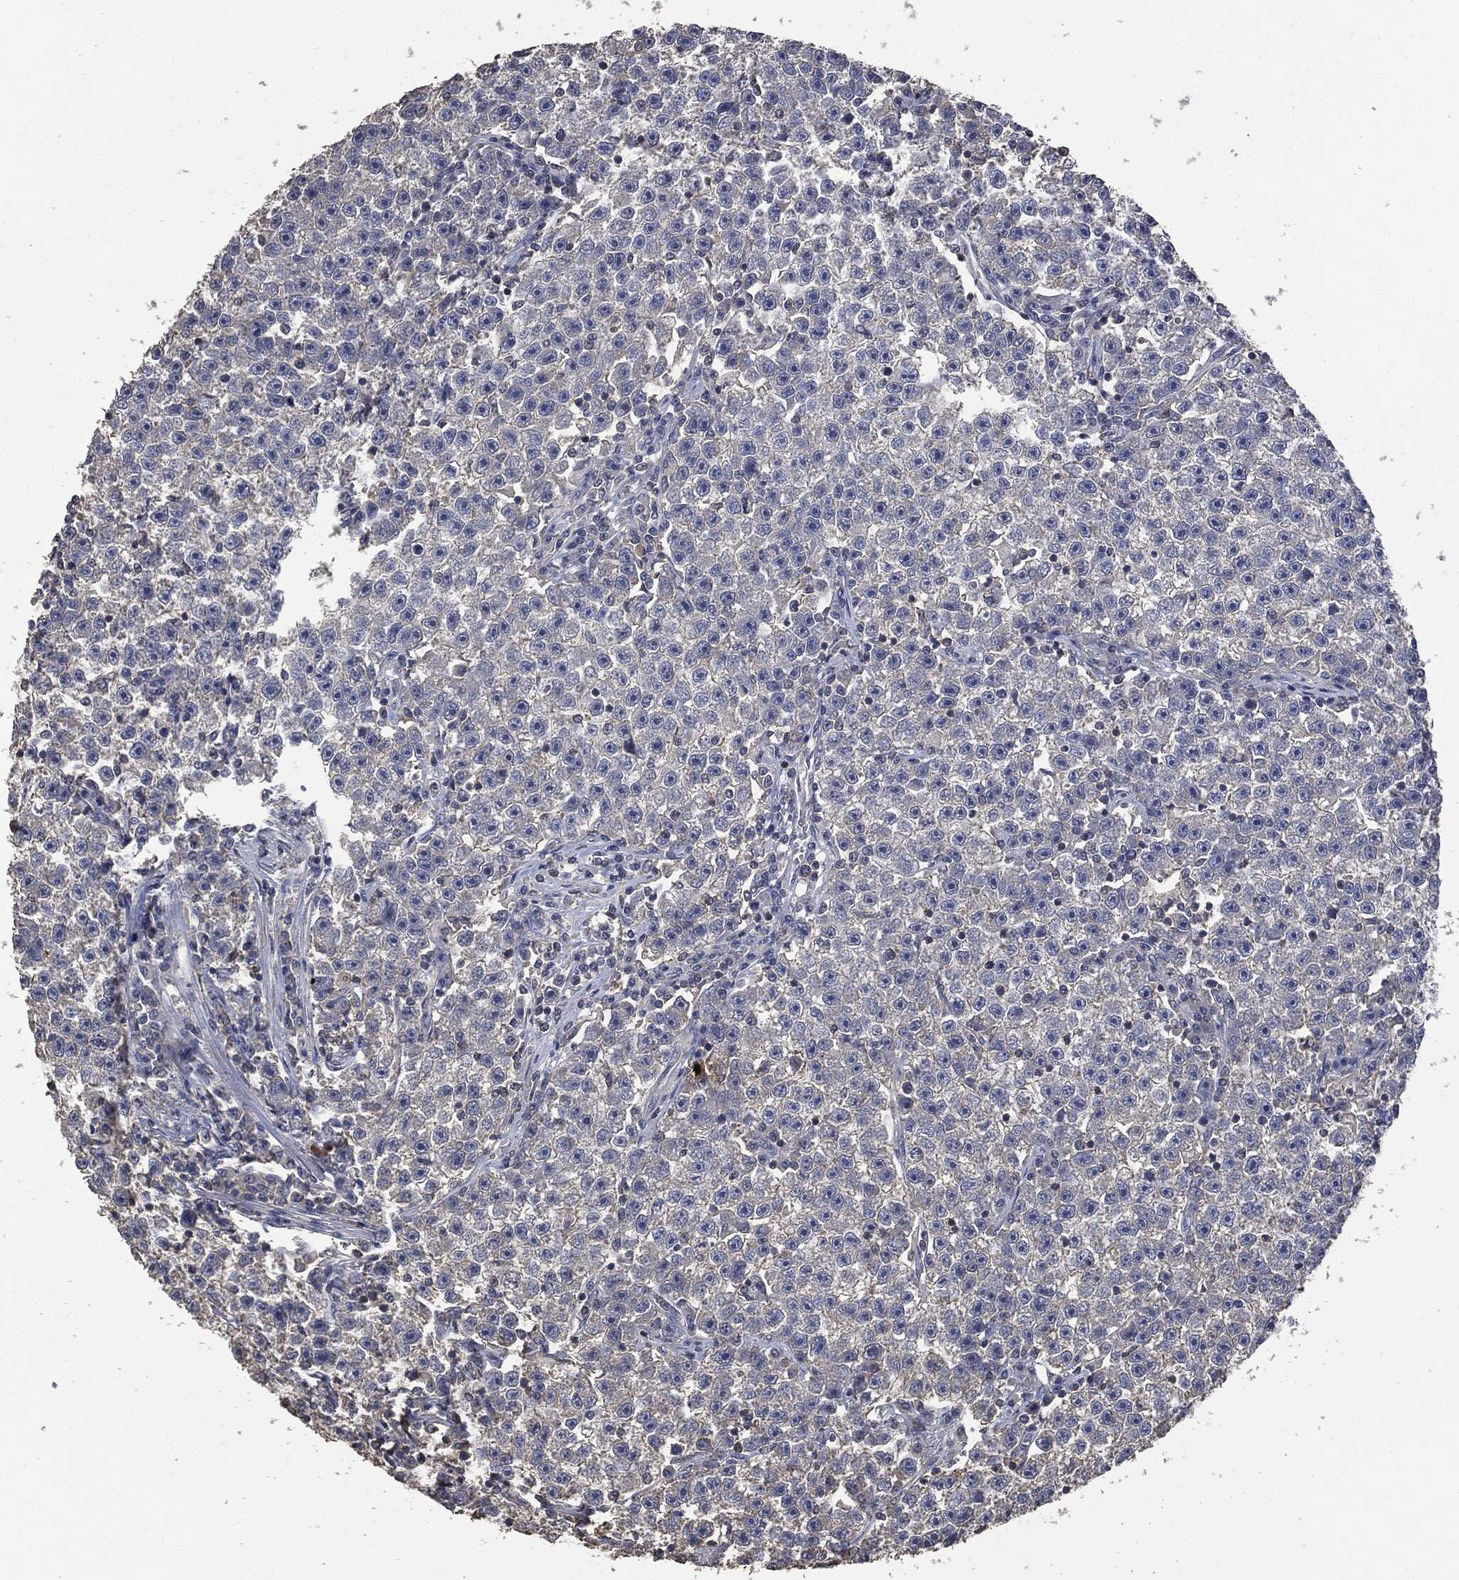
{"staining": {"intensity": "negative", "quantity": "none", "location": "none"}, "tissue": "testis cancer", "cell_type": "Tumor cells", "image_type": "cancer", "snomed": [{"axis": "morphology", "description": "Seminoma, NOS"}, {"axis": "topography", "description": "Testis"}], "caption": "This photomicrograph is of testis cancer stained with IHC to label a protein in brown with the nuclei are counter-stained blue. There is no positivity in tumor cells.", "gene": "MSLN", "patient": {"sex": "male", "age": 22}}